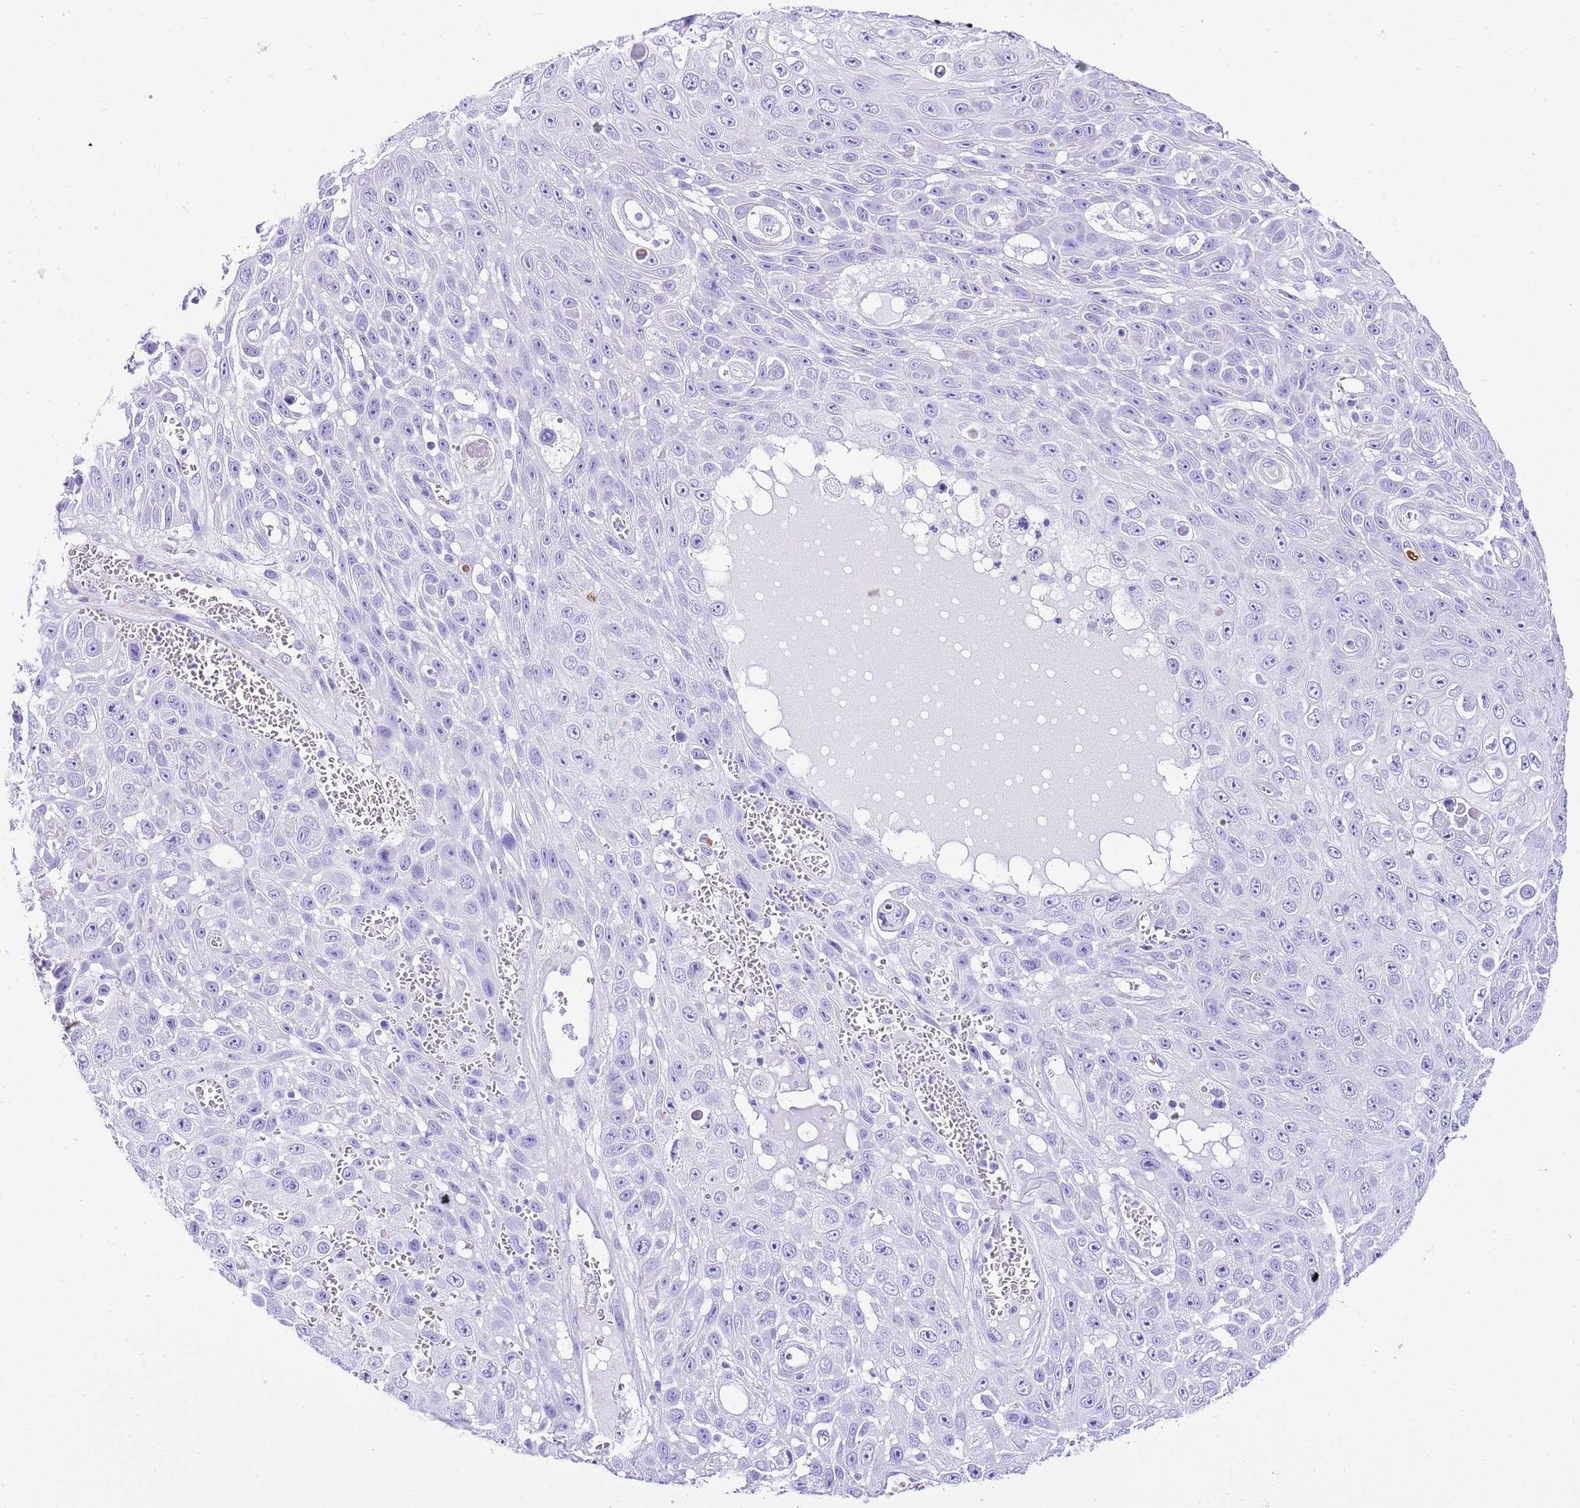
{"staining": {"intensity": "negative", "quantity": "none", "location": "none"}, "tissue": "skin cancer", "cell_type": "Tumor cells", "image_type": "cancer", "snomed": [{"axis": "morphology", "description": "Squamous cell carcinoma, NOS"}, {"axis": "topography", "description": "Skin"}], "caption": "Human skin squamous cell carcinoma stained for a protein using immunohistochemistry shows no expression in tumor cells.", "gene": "KCNC1", "patient": {"sex": "male", "age": 82}}